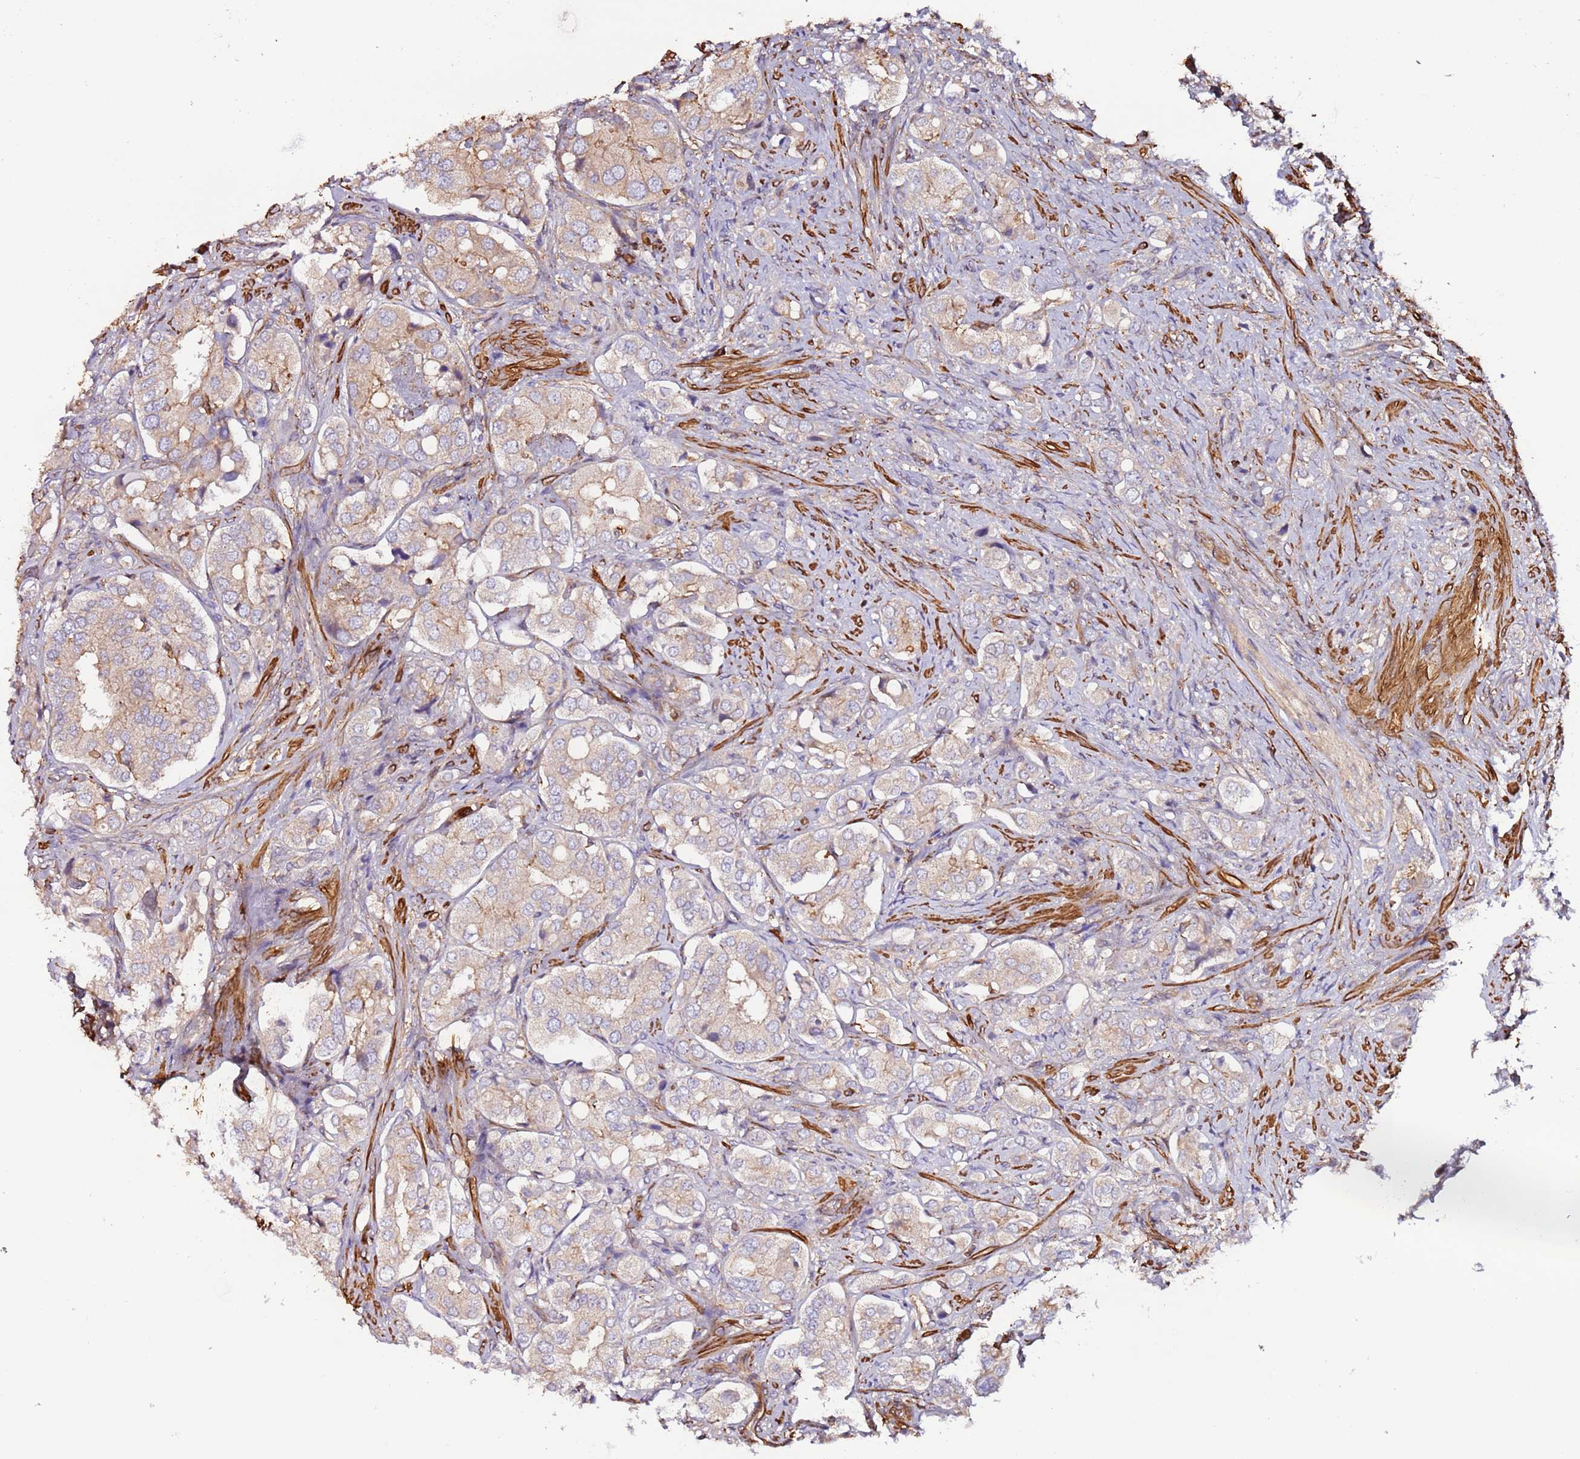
{"staining": {"intensity": "weak", "quantity": "<25%", "location": "cytoplasmic/membranous"}, "tissue": "prostate cancer", "cell_type": "Tumor cells", "image_type": "cancer", "snomed": [{"axis": "morphology", "description": "Adenocarcinoma, High grade"}, {"axis": "topography", "description": "Prostate"}], "caption": "Prostate adenocarcinoma (high-grade) was stained to show a protein in brown. There is no significant staining in tumor cells.", "gene": "CYP2U1", "patient": {"sex": "male", "age": 65}}